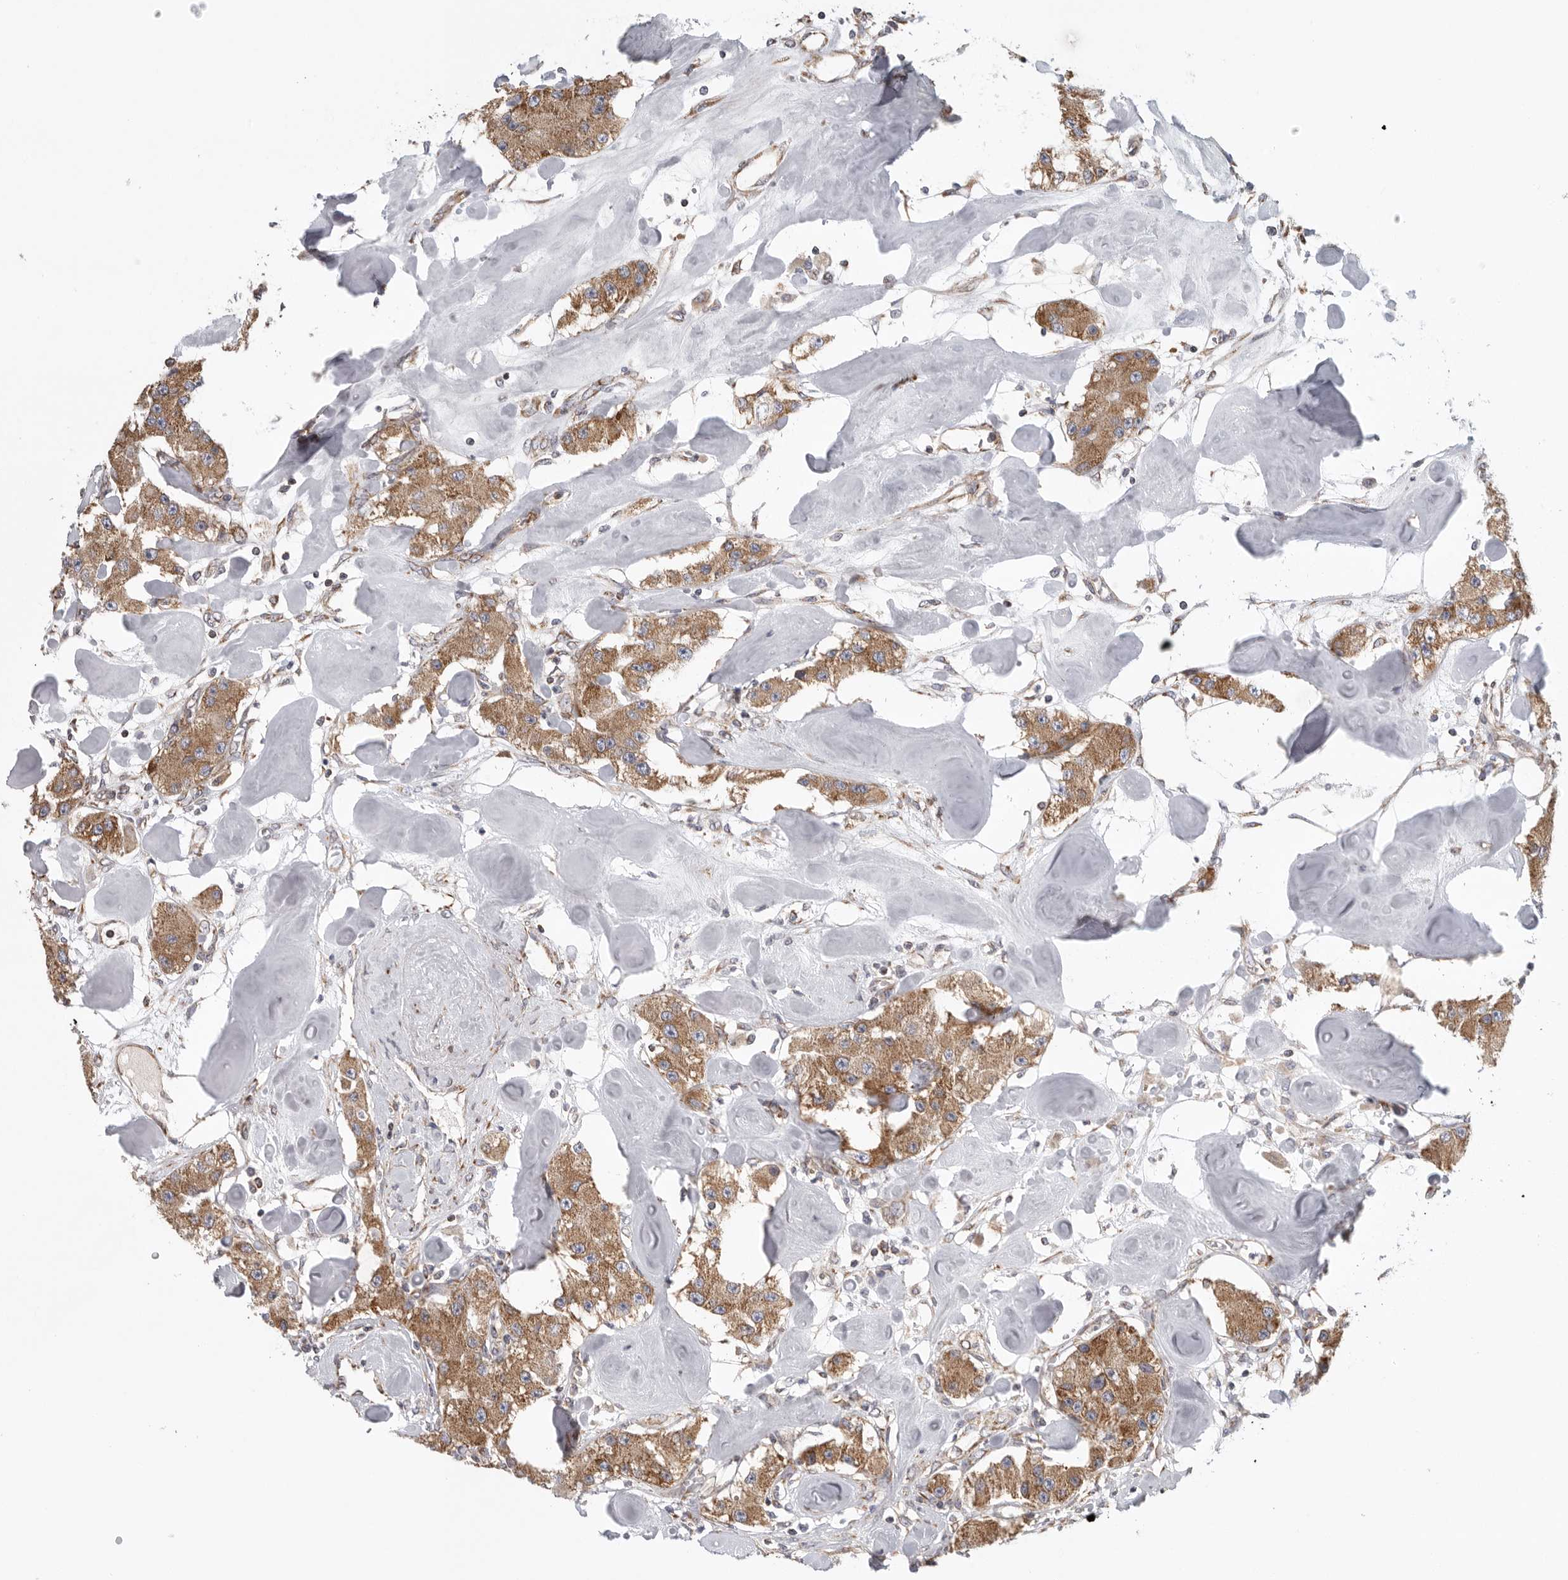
{"staining": {"intensity": "moderate", "quantity": ">75%", "location": "cytoplasmic/membranous"}, "tissue": "carcinoid", "cell_type": "Tumor cells", "image_type": "cancer", "snomed": [{"axis": "morphology", "description": "Carcinoid, malignant, NOS"}, {"axis": "topography", "description": "Pancreas"}], "caption": "Immunohistochemical staining of malignant carcinoid displays medium levels of moderate cytoplasmic/membranous protein staining in approximately >75% of tumor cells.", "gene": "FKBP8", "patient": {"sex": "male", "age": 41}}